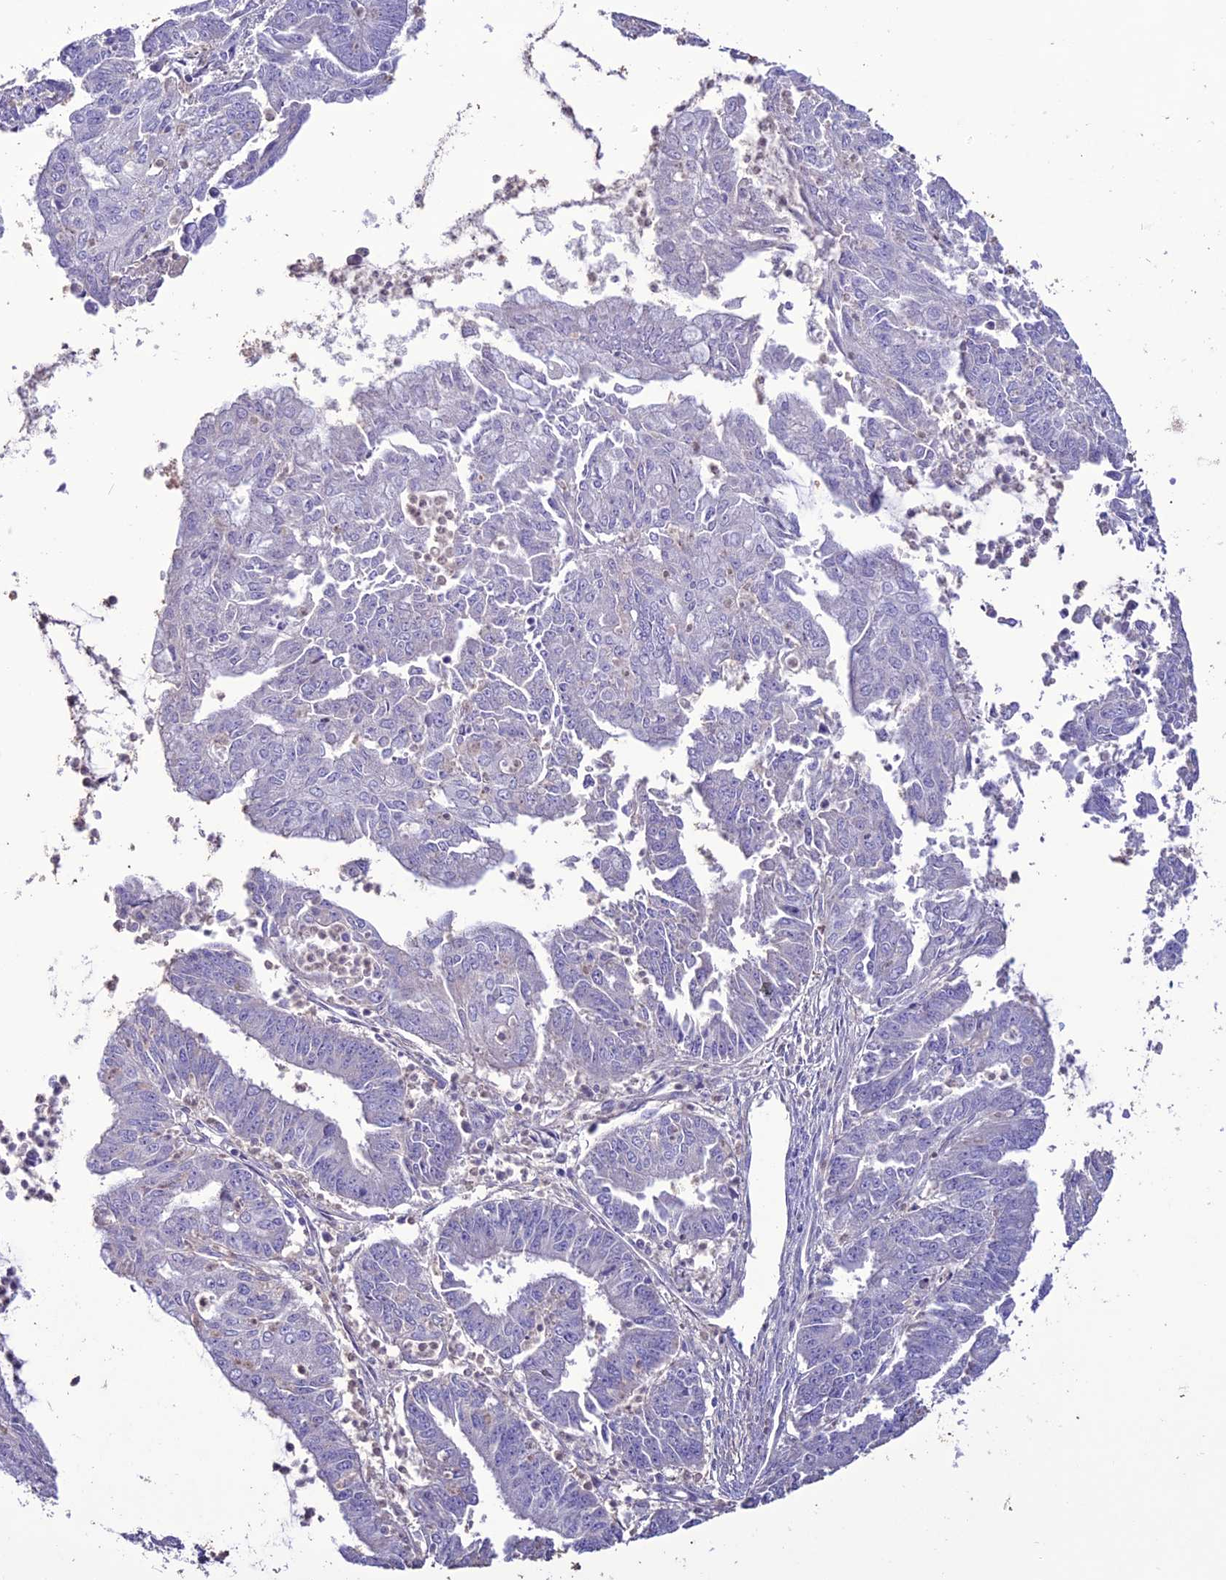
{"staining": {"intensity": "negative", "quantity": "none", "location": "none"}, "tissue": "endometrial cancer", "cell_type": "Tumor cells", "image_type": "cancer", "snomed": [{"axis": "morphology", "description": "Adenocarcinoma, NOS"}, {"axis": "topography", "description": "Endometrium"}], "caption": "IHC of endometrial adenocarcinoma displays no expression in tumor cells.", "gene": "C2orf76", "patient": {"sex": "female", "age": 73}}